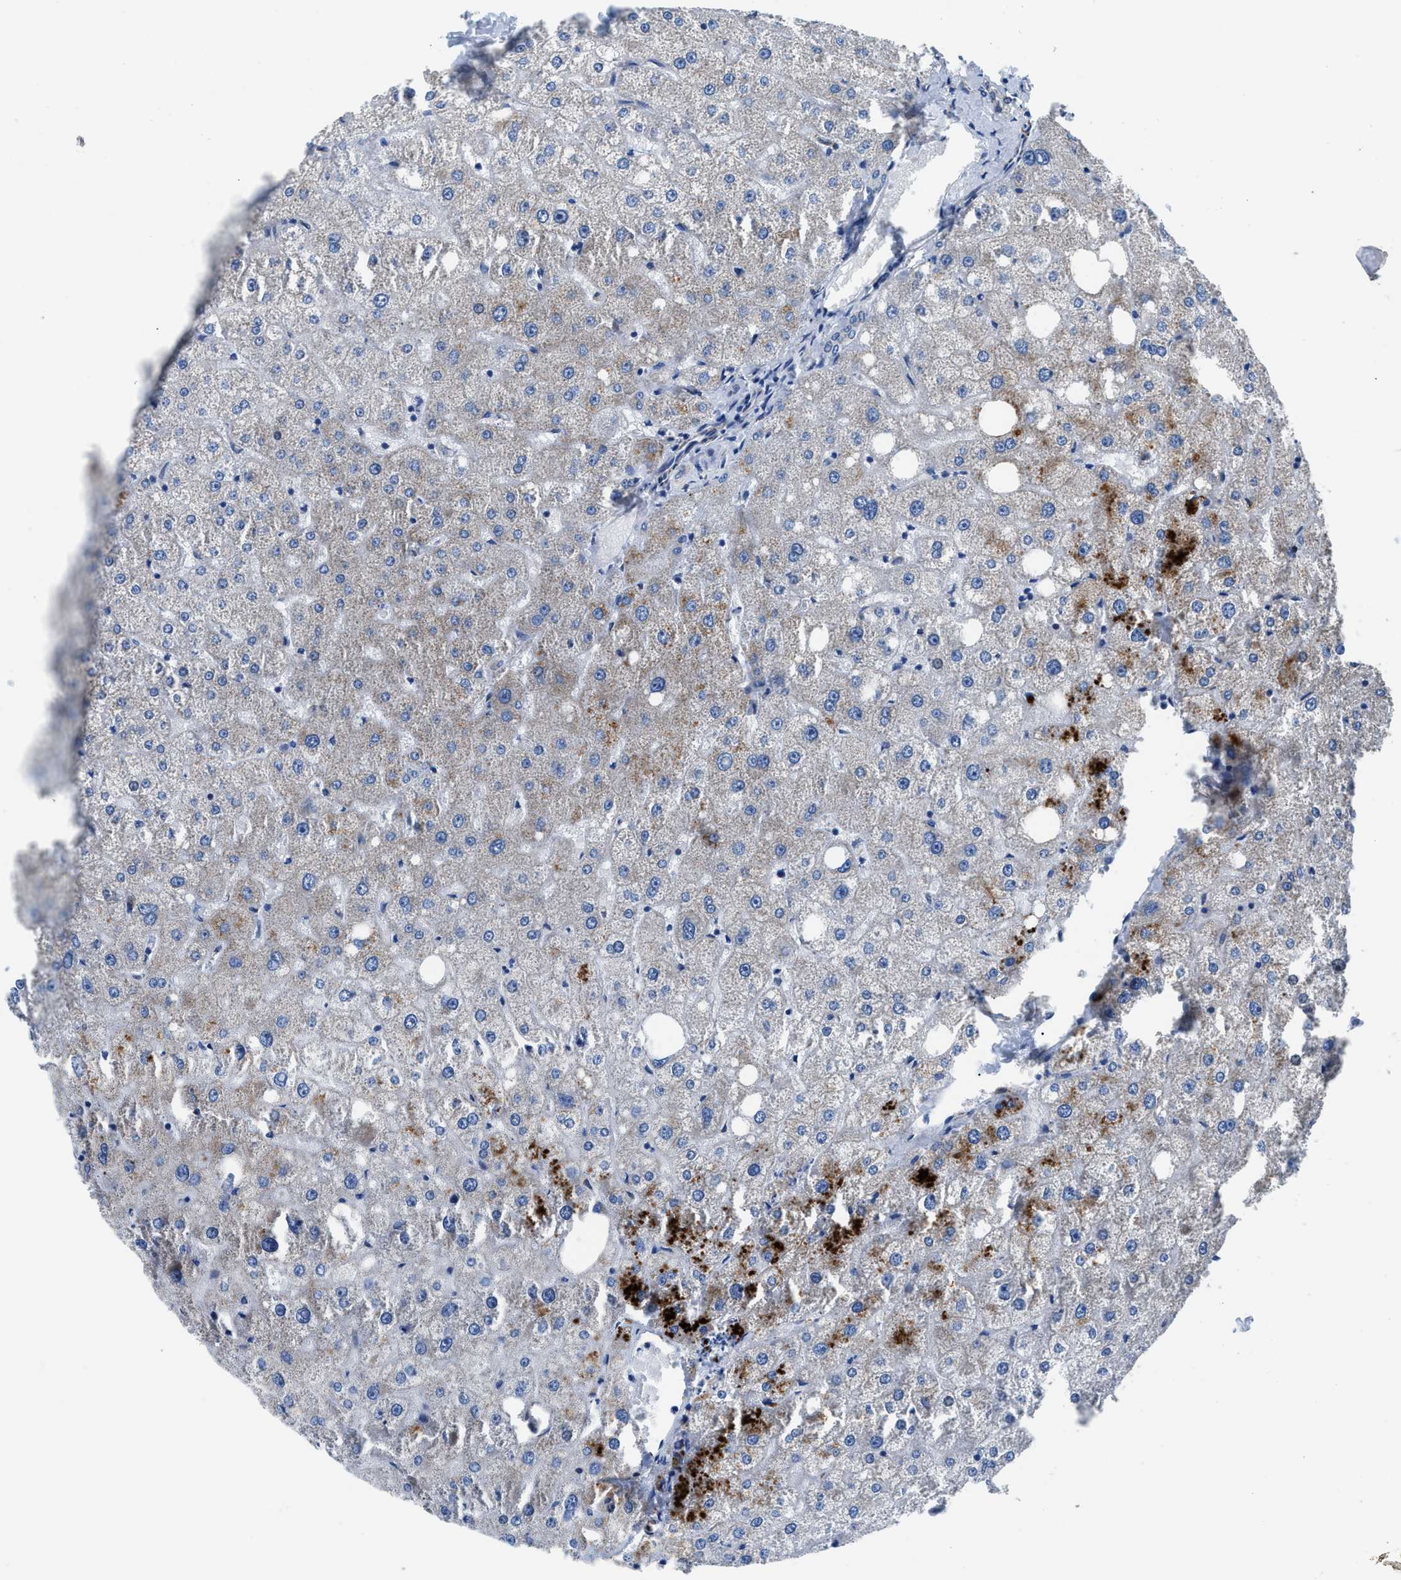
{"staining": {"intensity": "negative", "quantity": "none", "location": "none"}, "tissue": "liver", "cell_type": "Cholangiocytes", "image_type": "normal", "snomed": [{"axis": "morphology", "description": "Normal tissue, NOS"}, {"axis": "topography", "description": "Liver"}], "caption": "DAB (3,3'-diaminobenzidine) immunohistochemical staining of unremarkable human liver demonstrates no significant staining in cholangiocytes. (Stains: DAB (3,3'-diaminobenzidine) IHC with hematoxylin counter stain, Microscopy: brightfield microscopy at high magnification).", "gene": "LMO2", "patient": {"sex": "male", "age": 73}}